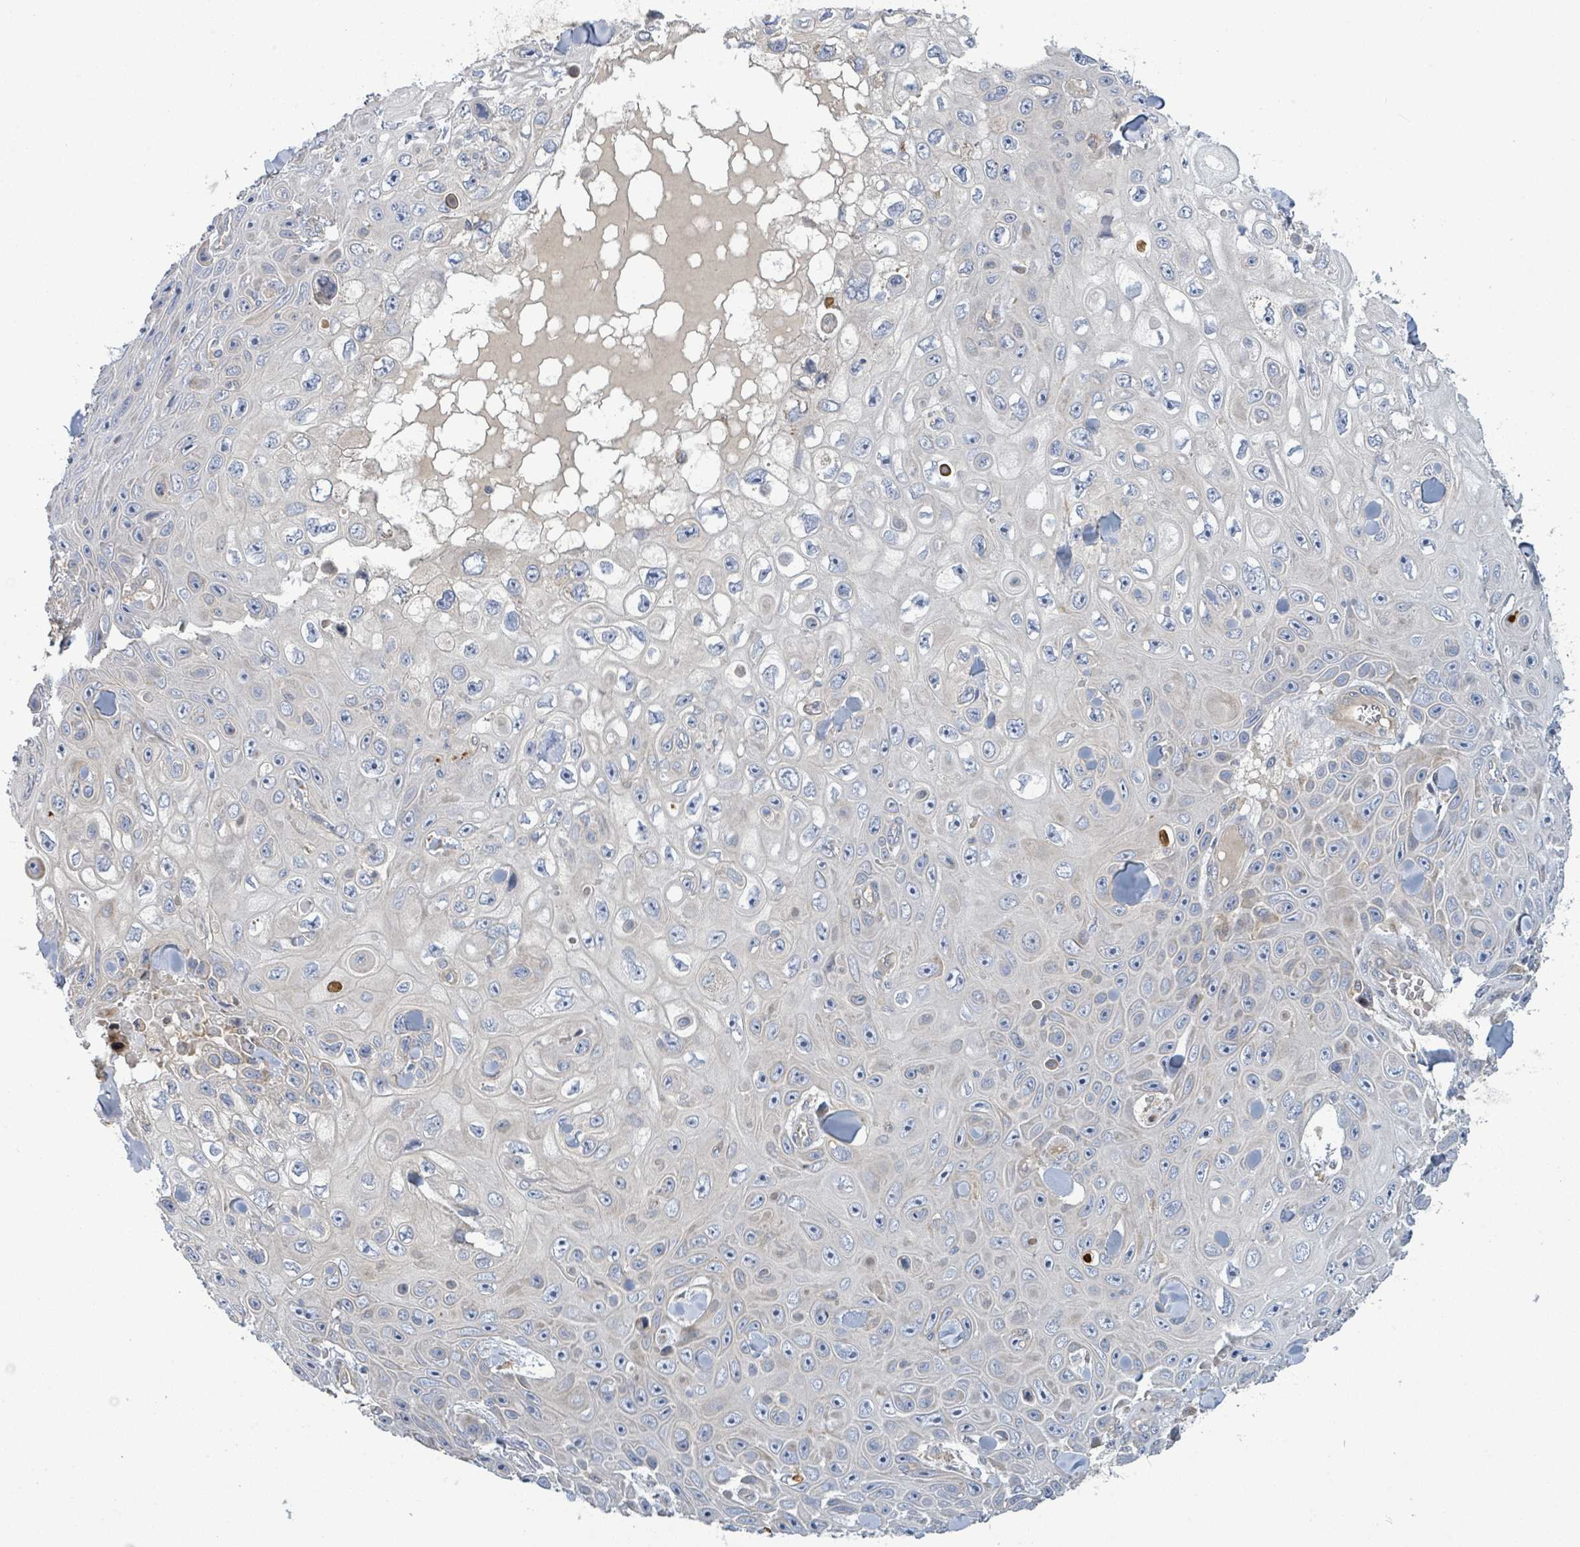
{"staining": {"intensity": "negative", "quantity": "none", "location": "none"}, "tissue": "skin cancer", "cell_type": "Tumor cells", "image_type": "cancer", "snomed": [{"axis": "morphology", "description": "Squamous cell carcinoma, NOS"}, {"axis": "topography", "description": "Skin"}], "caption": "DAB (3,3'-diaminobenzidine) immunohistochemical staining of skin cancer (squamous cell carcinoma) displays no significant positivity in tumor cells.", "gene": "CFAP210", "patient": {"sex": "male", "age": 82}}